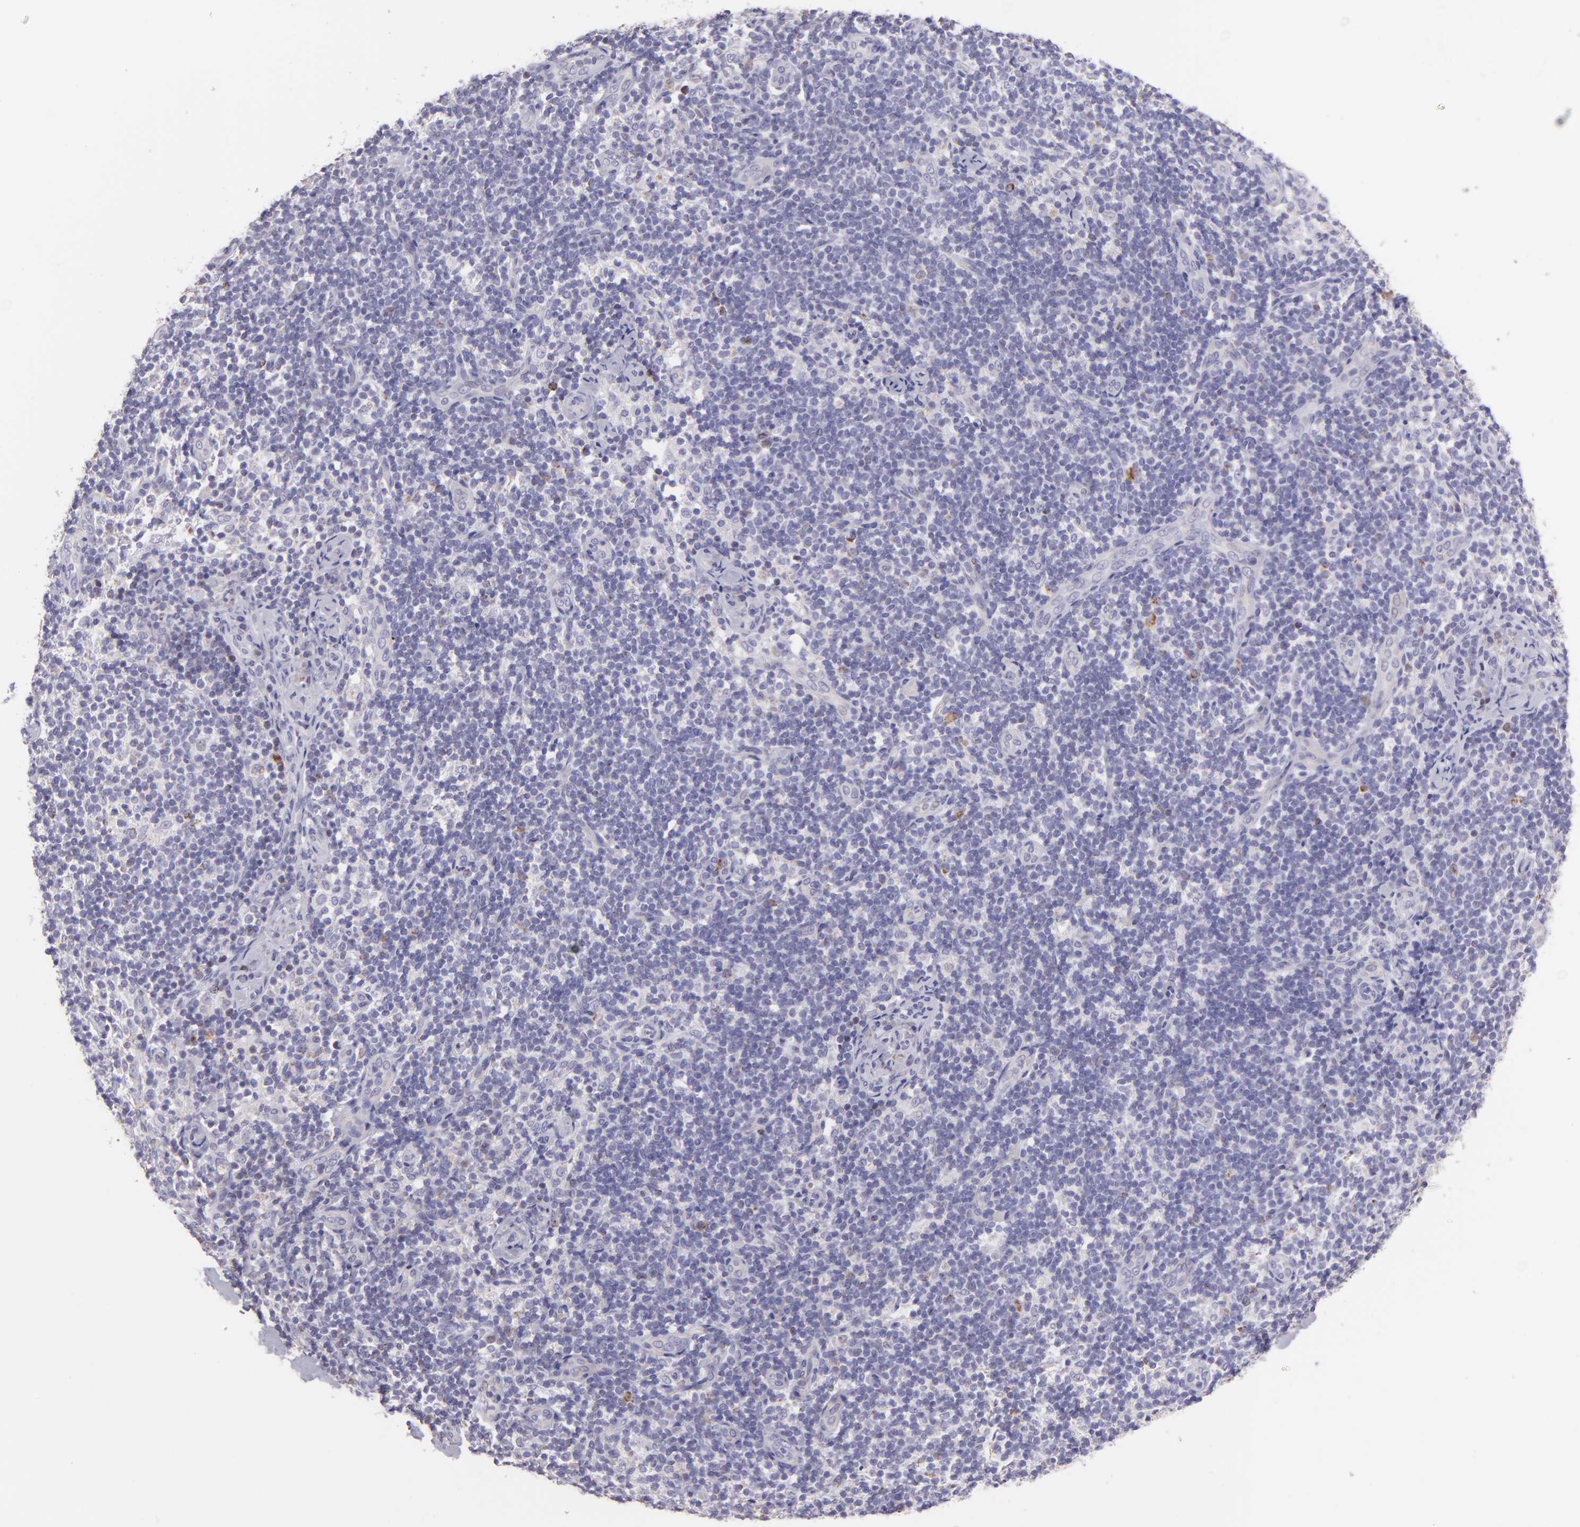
{"staining": {"intensity": "moderate", "quantity": "<25%", "location": "cytoplasmic/membranous"}, "tissue": "lymph node", "cell_type": "Non-germinal center cells", "image_type": "normal", "snomed": [{"axis": "morphology", "description": "Normal tissue, NOS"}, {"axis": "morphology", "description": "Inflammation, NOS"}, {"axis": "topography", "description": "Lymph node"}], "caption": "Lymph node stained for a protein (brown) shows moderate cytoplasmic/membranous positive expression in about <25% of non-germinal center cells.", "gene": "HSPD1", "patient": {"sex": "male", "age": 46}}